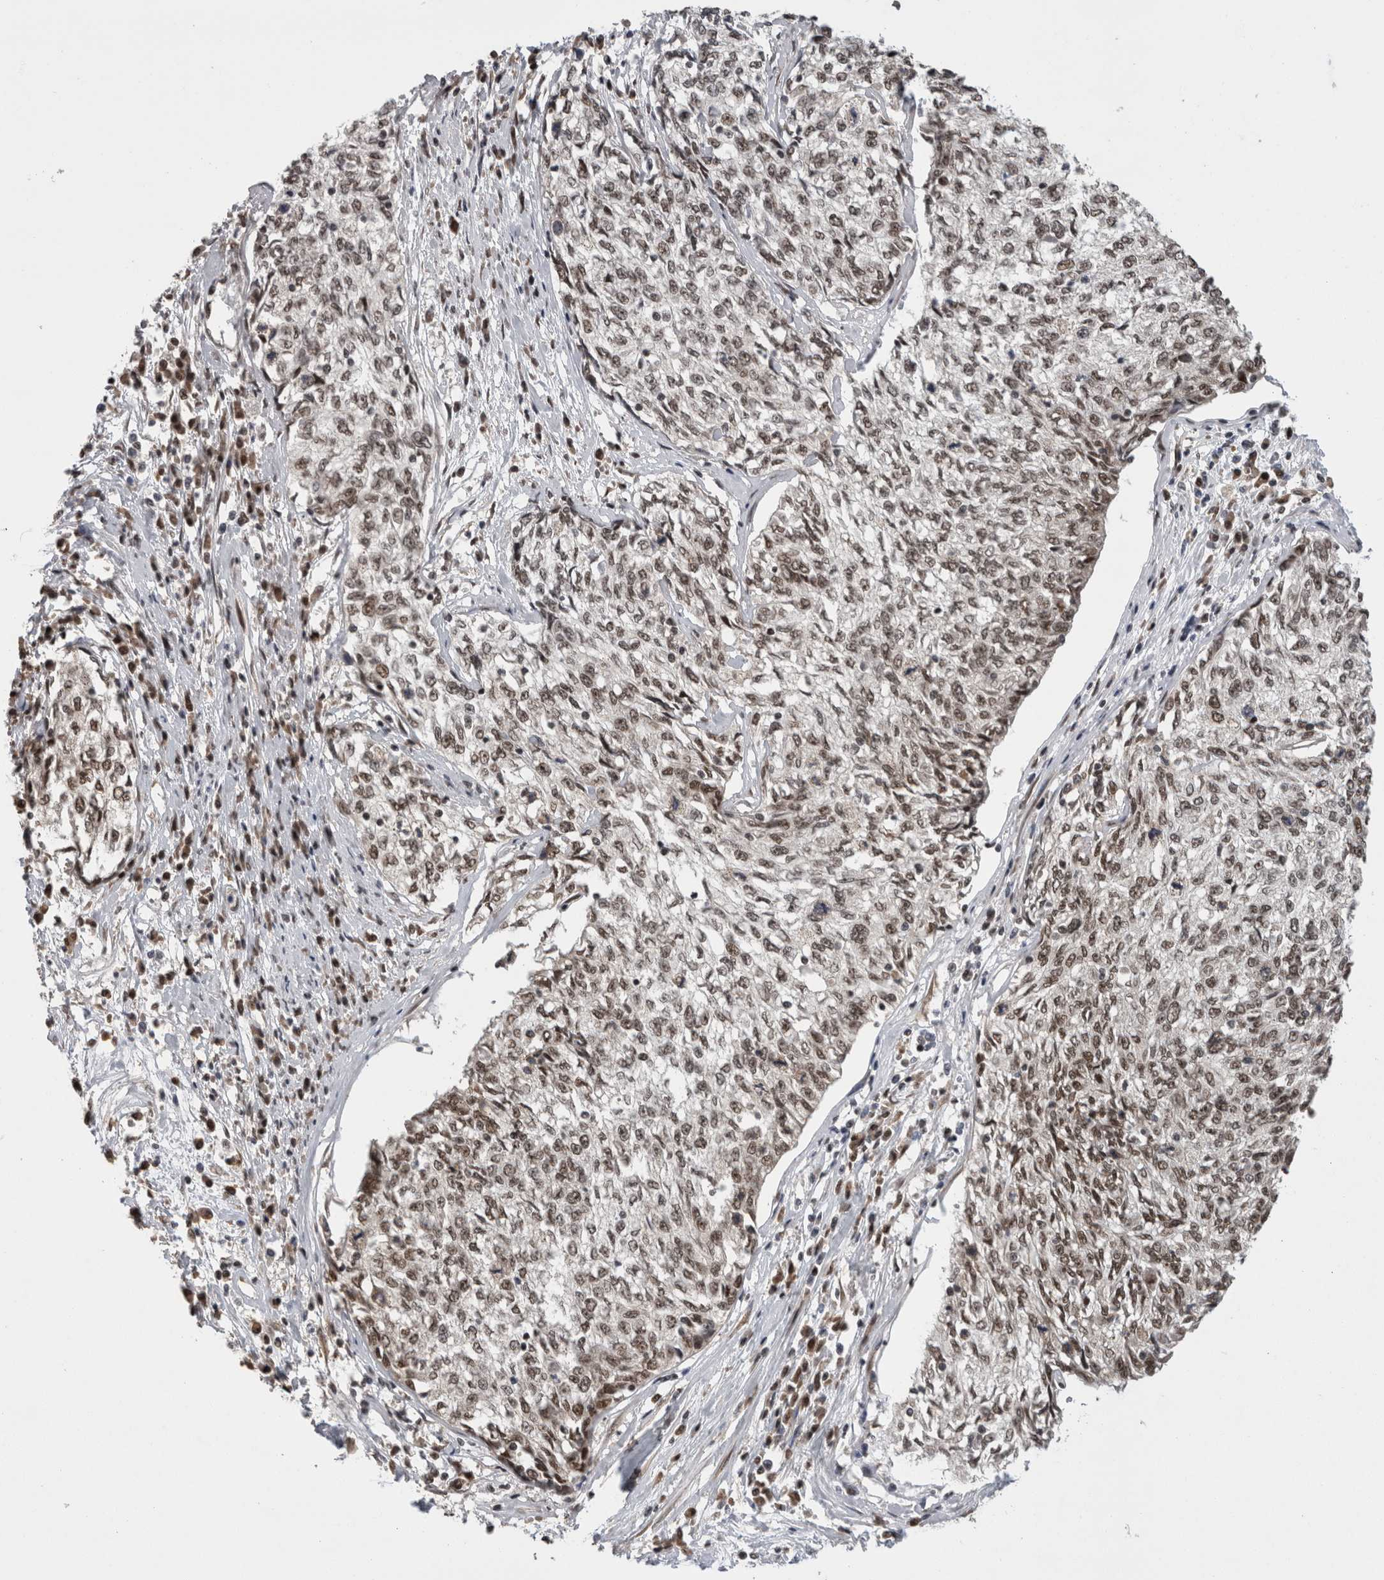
{"staining": {"intensity": "weak", "quantity": "25%-75%", "location": "nuclear"}, "tissue": "cervical cancer", "cell_type": "Tumor cells", "image_type": "cancer", "snomed": [{"axis": "morphology", "description": "Squamous cell carcinoma, NOS"}, {"axis": "topography", "description": "Cervix"}], "caption": "DAB immunohistochemical staining of cervical squamous cell carcinoma displays weak nuclear protein staining in approximately 25%-75% of tumor cells.", "gene": "CPSF2", "patient": {"sex": "female", "age": 57}}